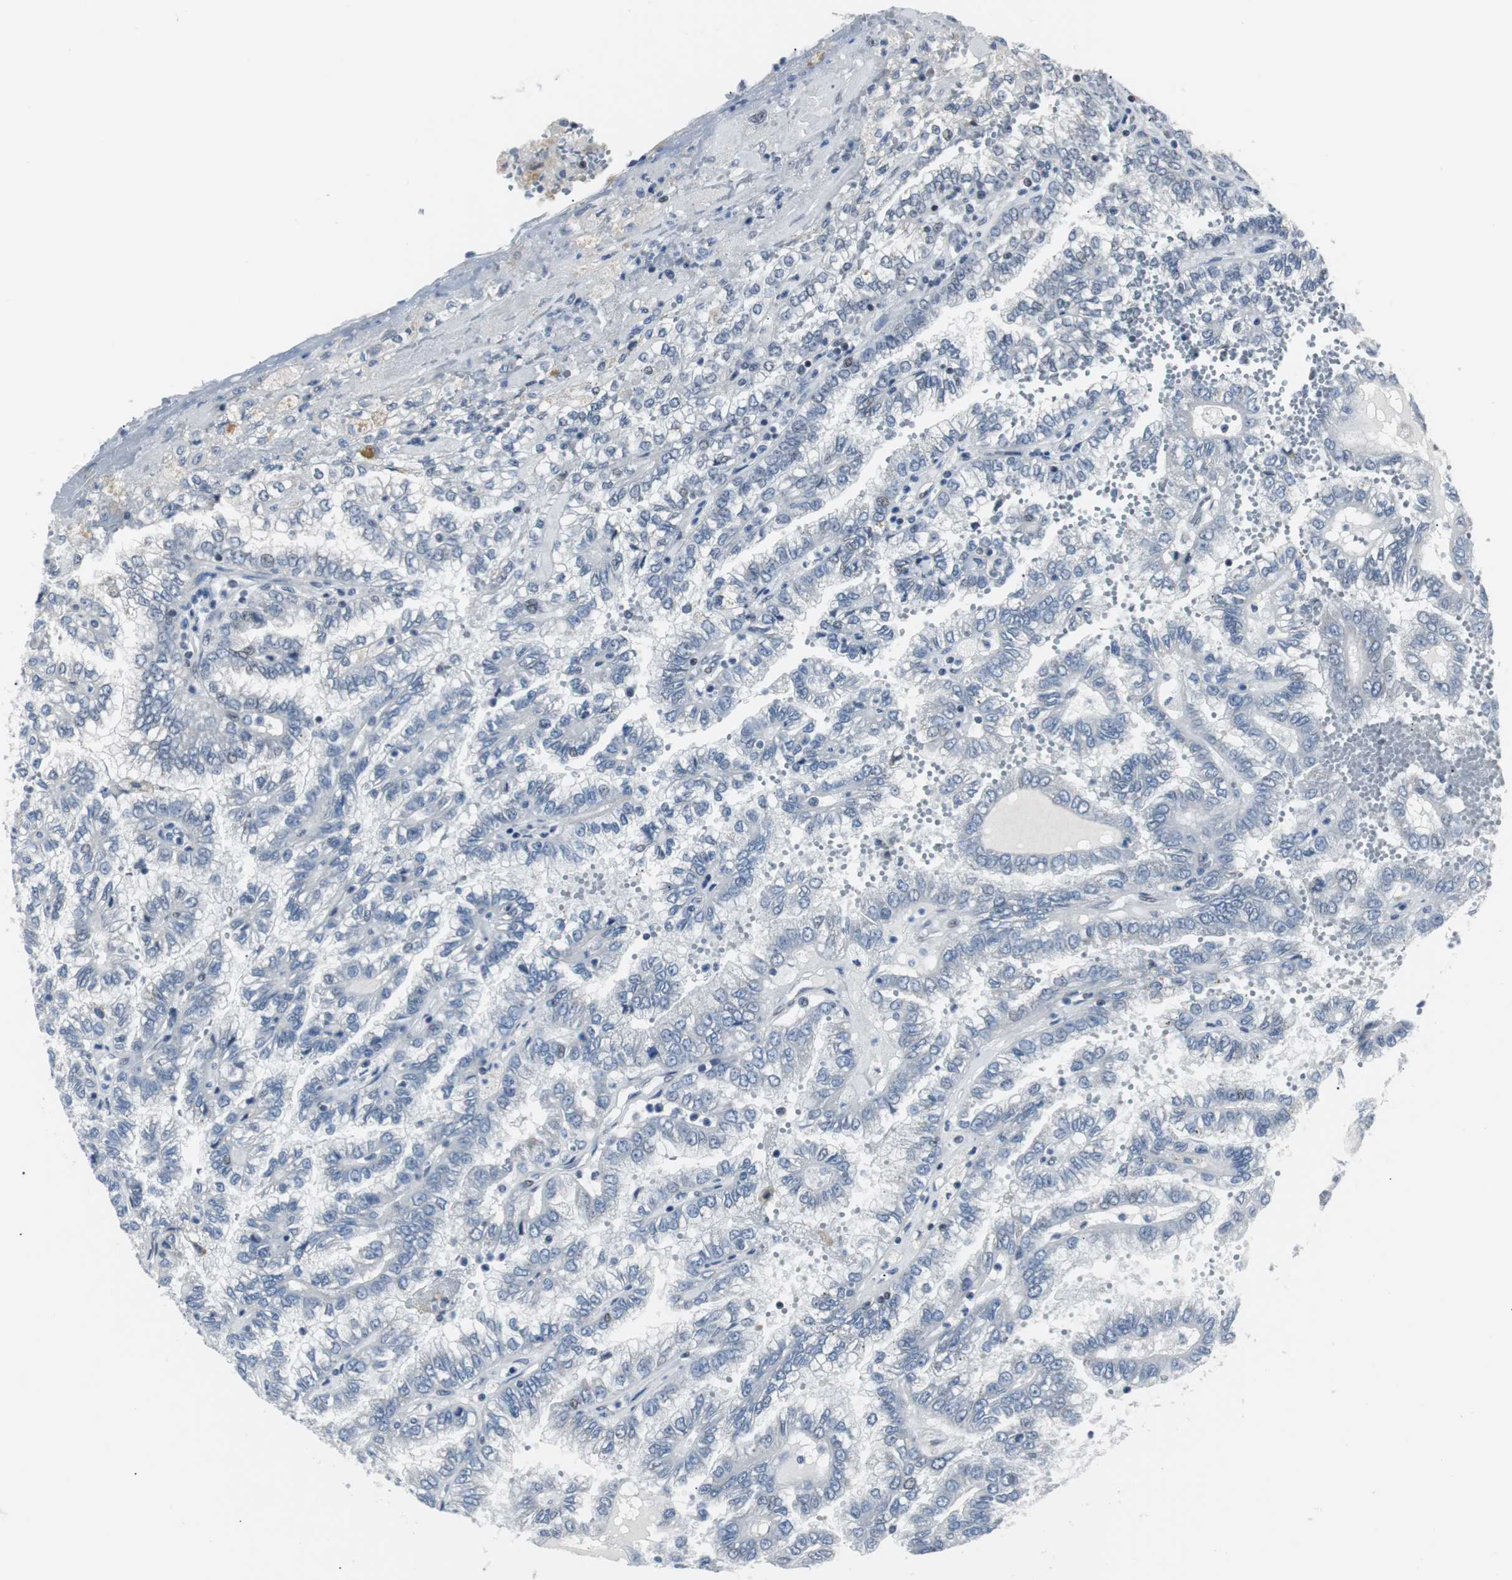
{"staining": {"intensity": "negative", "quantity": "none", "location": "none"}, "tissue": "renal cancer", "cell_type": "Tumor cells", "image_type": "cancer", "snomed": [{"axis": "morphology", "description": "Inflammation, NOS"}, {"axis": "morphology", "description": "Adenocarcinoma, NOS"}, {"axis": "topography", "description": "Kidney"}], "caption": "An image of renal cancer stained for a protein exhibits no brown staining in tumor cells.", "gene": "MTA1", "patient": {"sex": "male", "age": 68}}